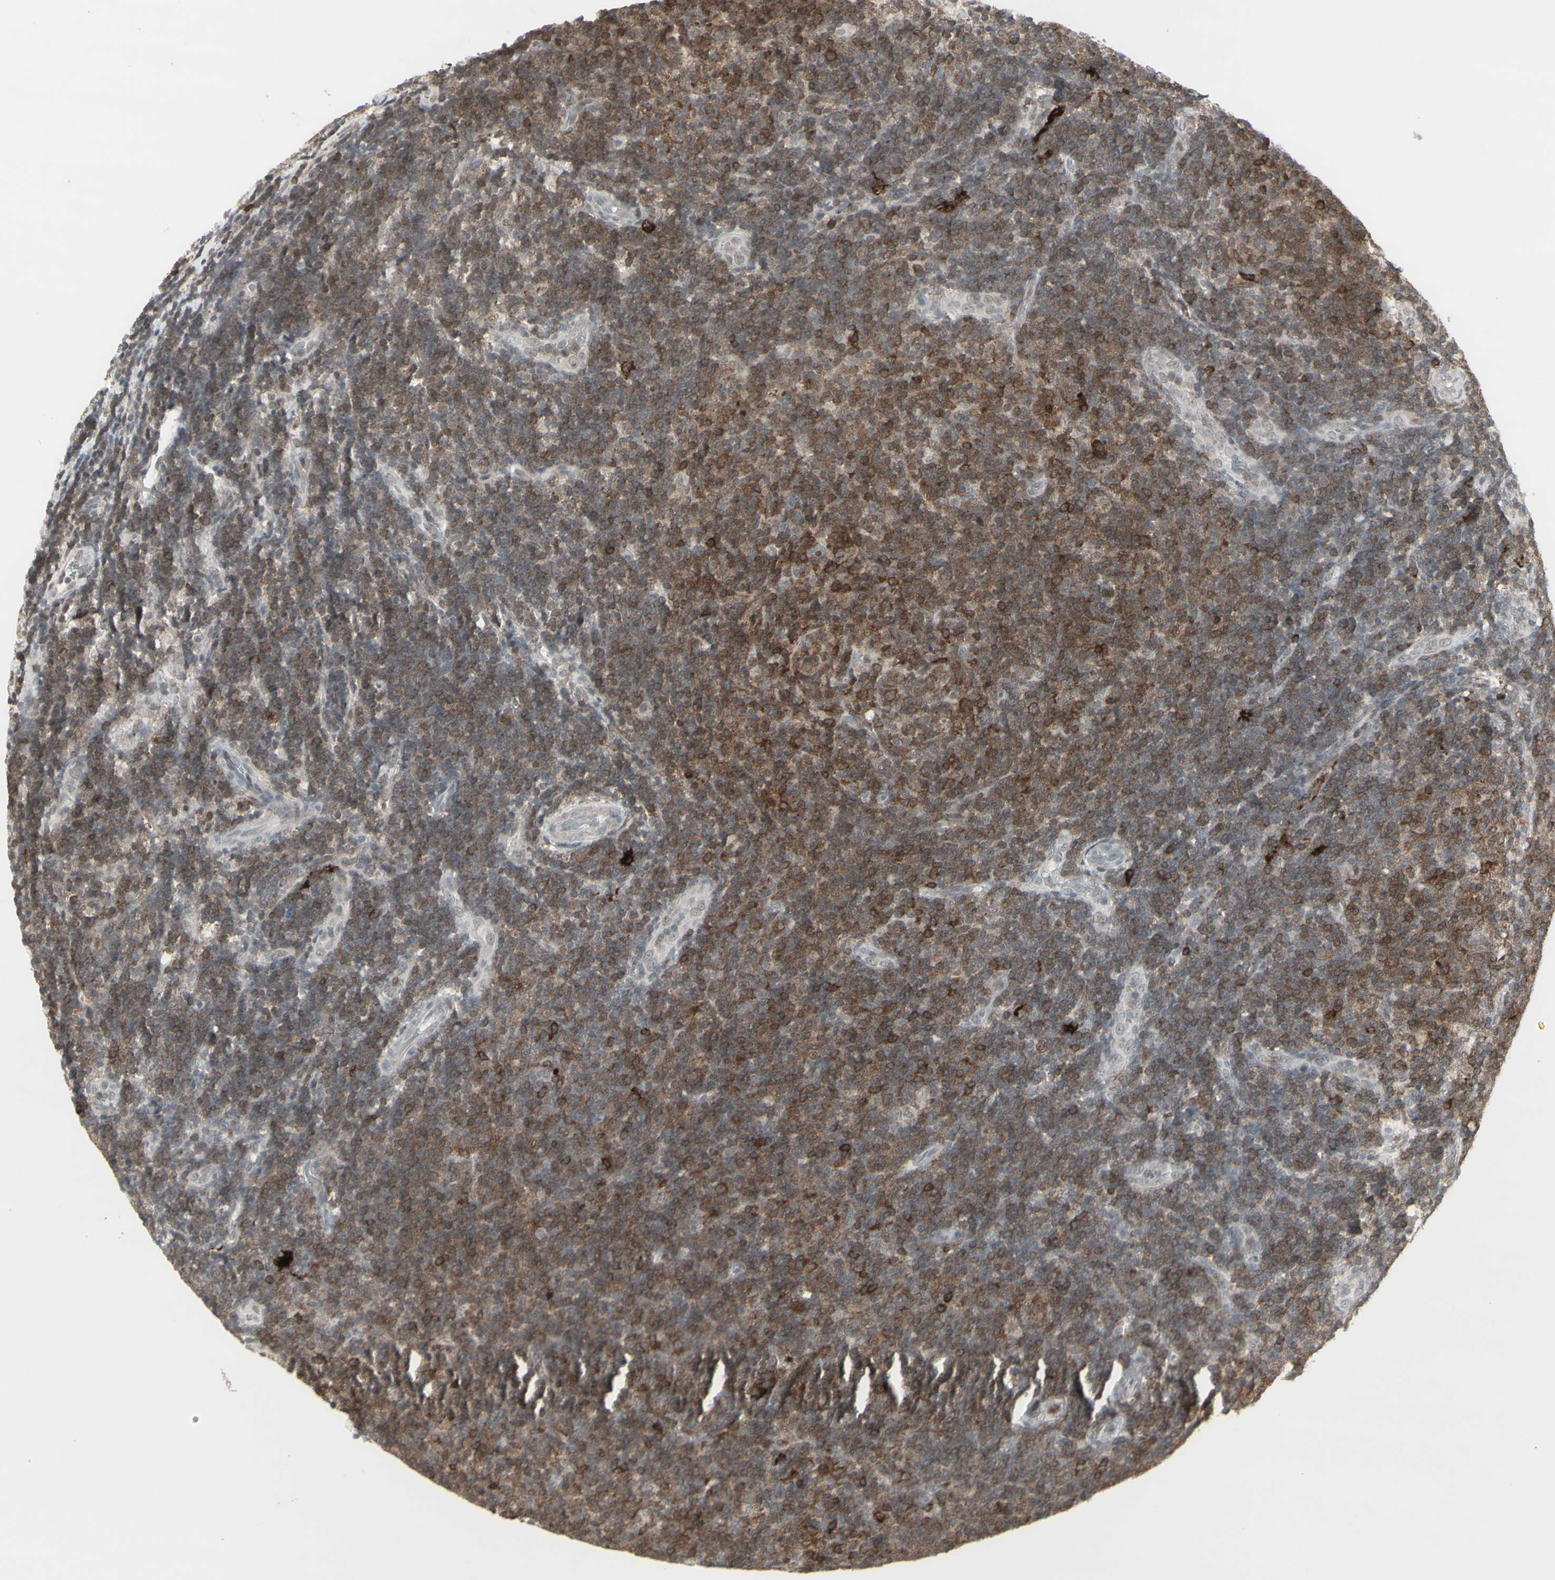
{"staining": {"intensity": "moderate", "quantity": ">75%", "location": "cytoplasmic/membranous"}, "tissue": "lymphoma", "cell_type": "Tumor cells", "image_type": "cancer", "snomed": [{"axis": "morphology", "description": "Malignant lymphoma, non-Hodgkin's type, Low grade"}, {"axis": "topography", "description": "Lymph node"}], "caption": "Immunohistochemical staining of human low-grade malignant lymphoma, non-Hodgkin's type demonstrates medium levels of moderate cytoplasmic/membranous protein staining in approximately >75% of tumor cells.", "gene": "SAMSN1", "patient": {"sex": "male", "age": 83}}